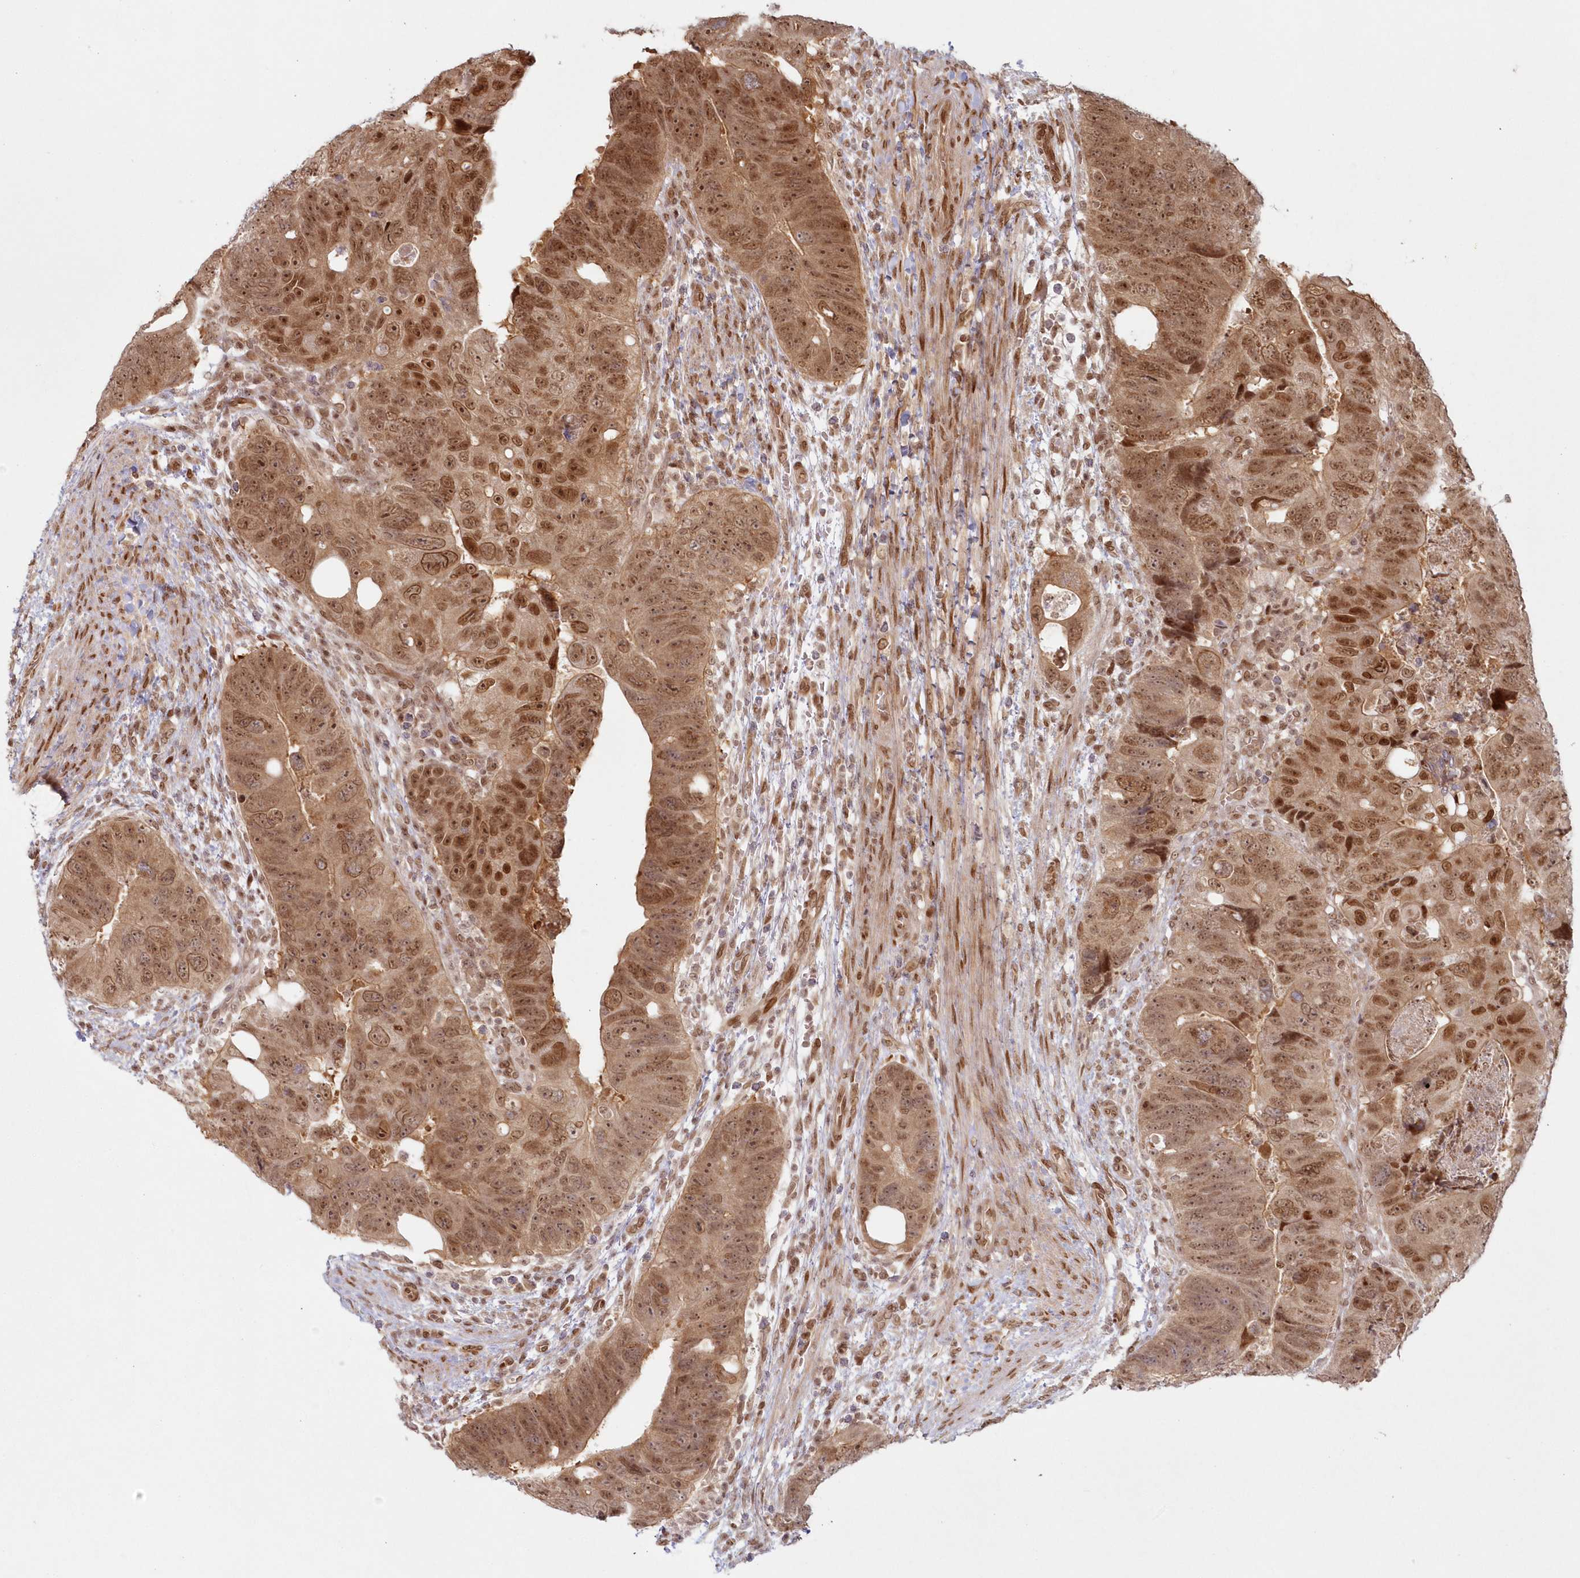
{"staining": {"intensity": "strong", "quantity": ">75%", "location": "cytoplasmic/membranous,nuclear"}, "tissue": "colorectal cancer", "cell_type": "Tumor cells", "image_type": "cancer", "snomed": [{"axis": "morphology", "description": "Adenocarcinoma, NOS"}, {"axis": "topography", "description": "Rectum"}], "caption": "High-magnification brightfield microscopy of colorectal cancer stained with DAB (brown) and counterstained with hematoxylin (blue). tumor cells exhibit strong cytoplasmic/membranous and nuclear staining is present in approximately>75% of cells.", "gene": "TOGARAM2", "patient": {"sex": "male", "age": 59}}